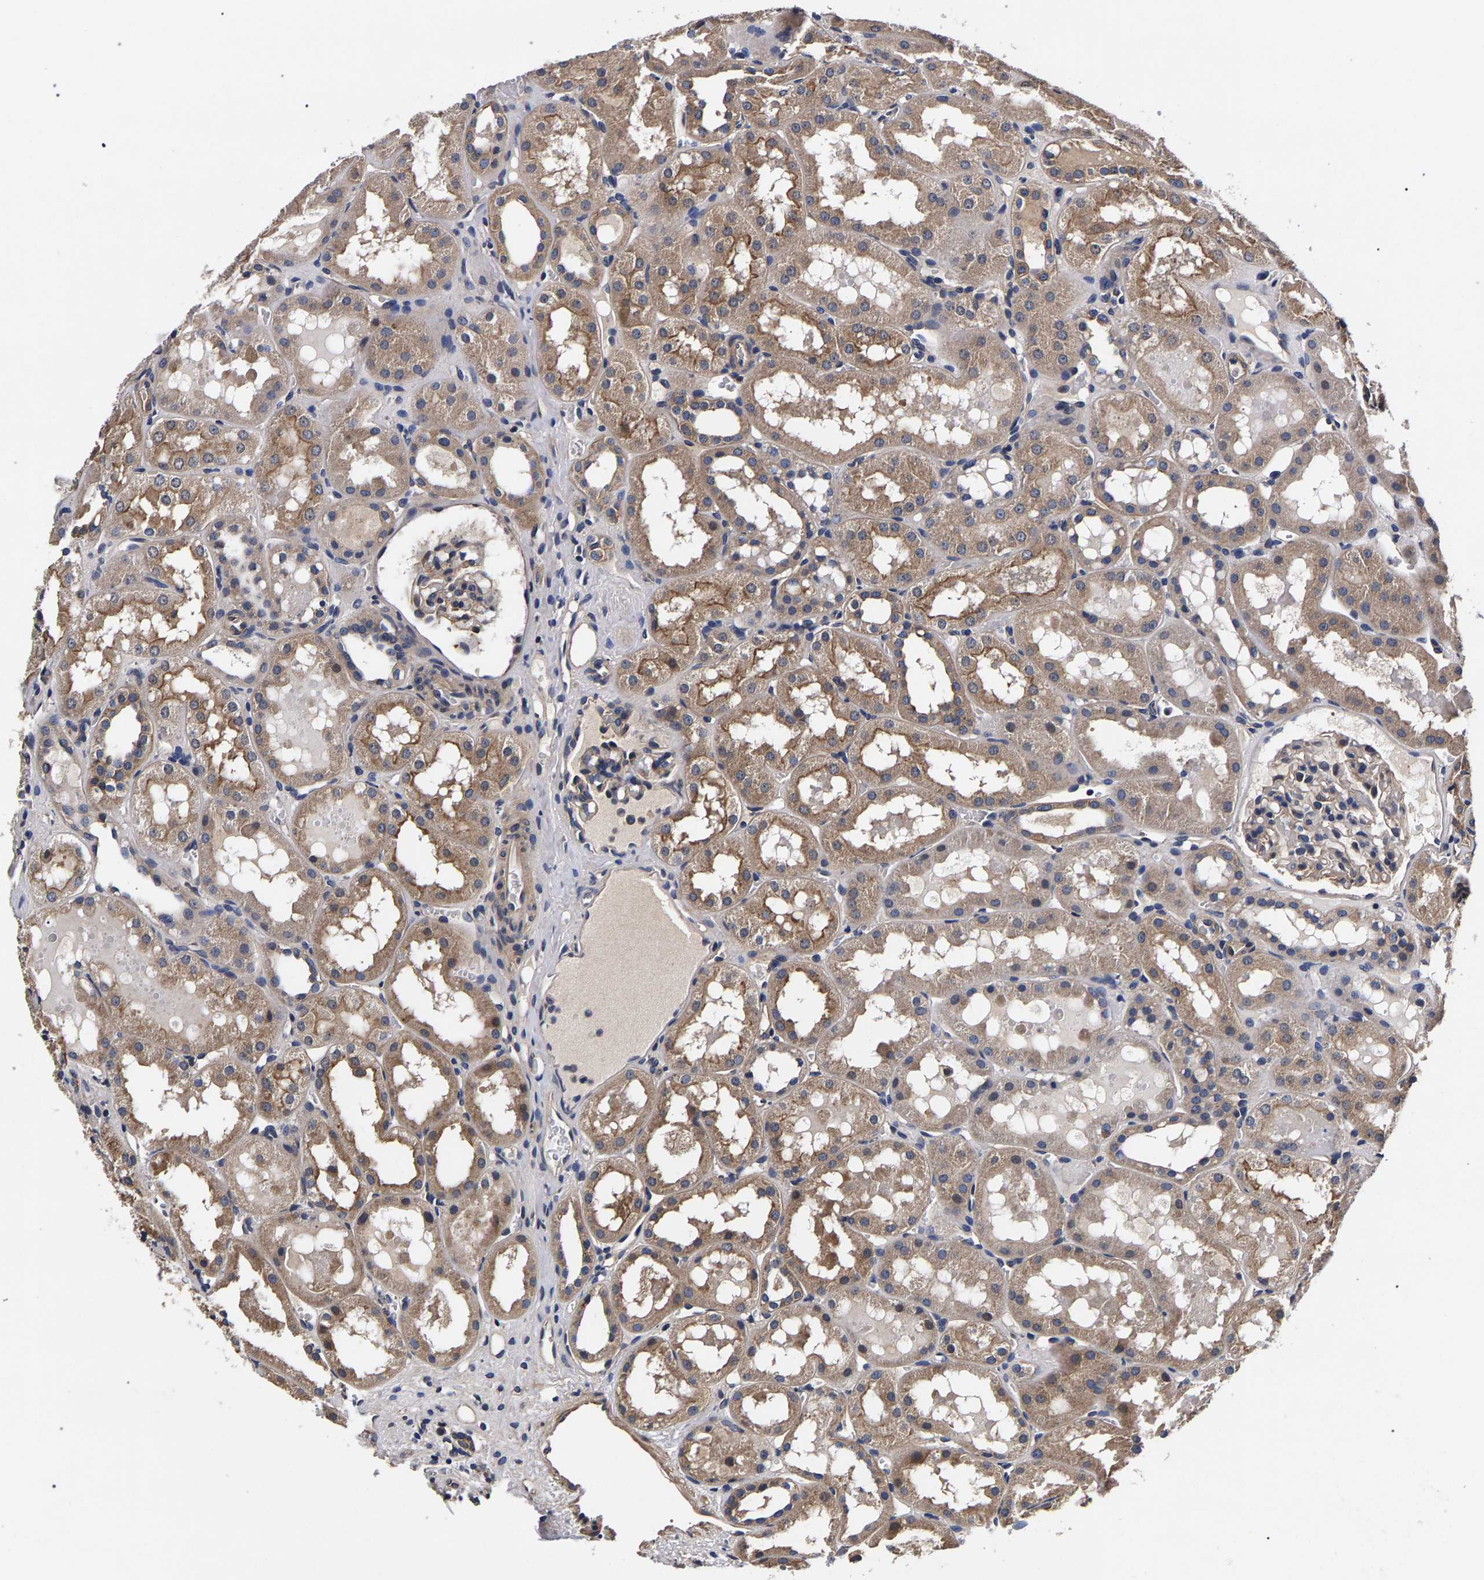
{"staining": {"intensity": "weak", "quantity": "25%-75%", "location": "cytoplasmic/membranous"}, "tissue": "kidney", "cell_type": "Cells in glomeruli", "image_type": "normal", "snomed": [{"axis": "morphology", "description": "Normal tissue, NOS"}, {"axis": "topography", "description": "Kidney"}, {"axis": "topography", "description": "Urinary bladder"}], "caption": "A high-resolution micrograph shows immunohistochemistry (IHC) staining of normal kidney, which displays weak cytoplasmic/membranous staining in approximately 25%-75% of cells in glomeruli.", "gene": "MARCHF7", "patient": {"sex": "male", "age": 16}}